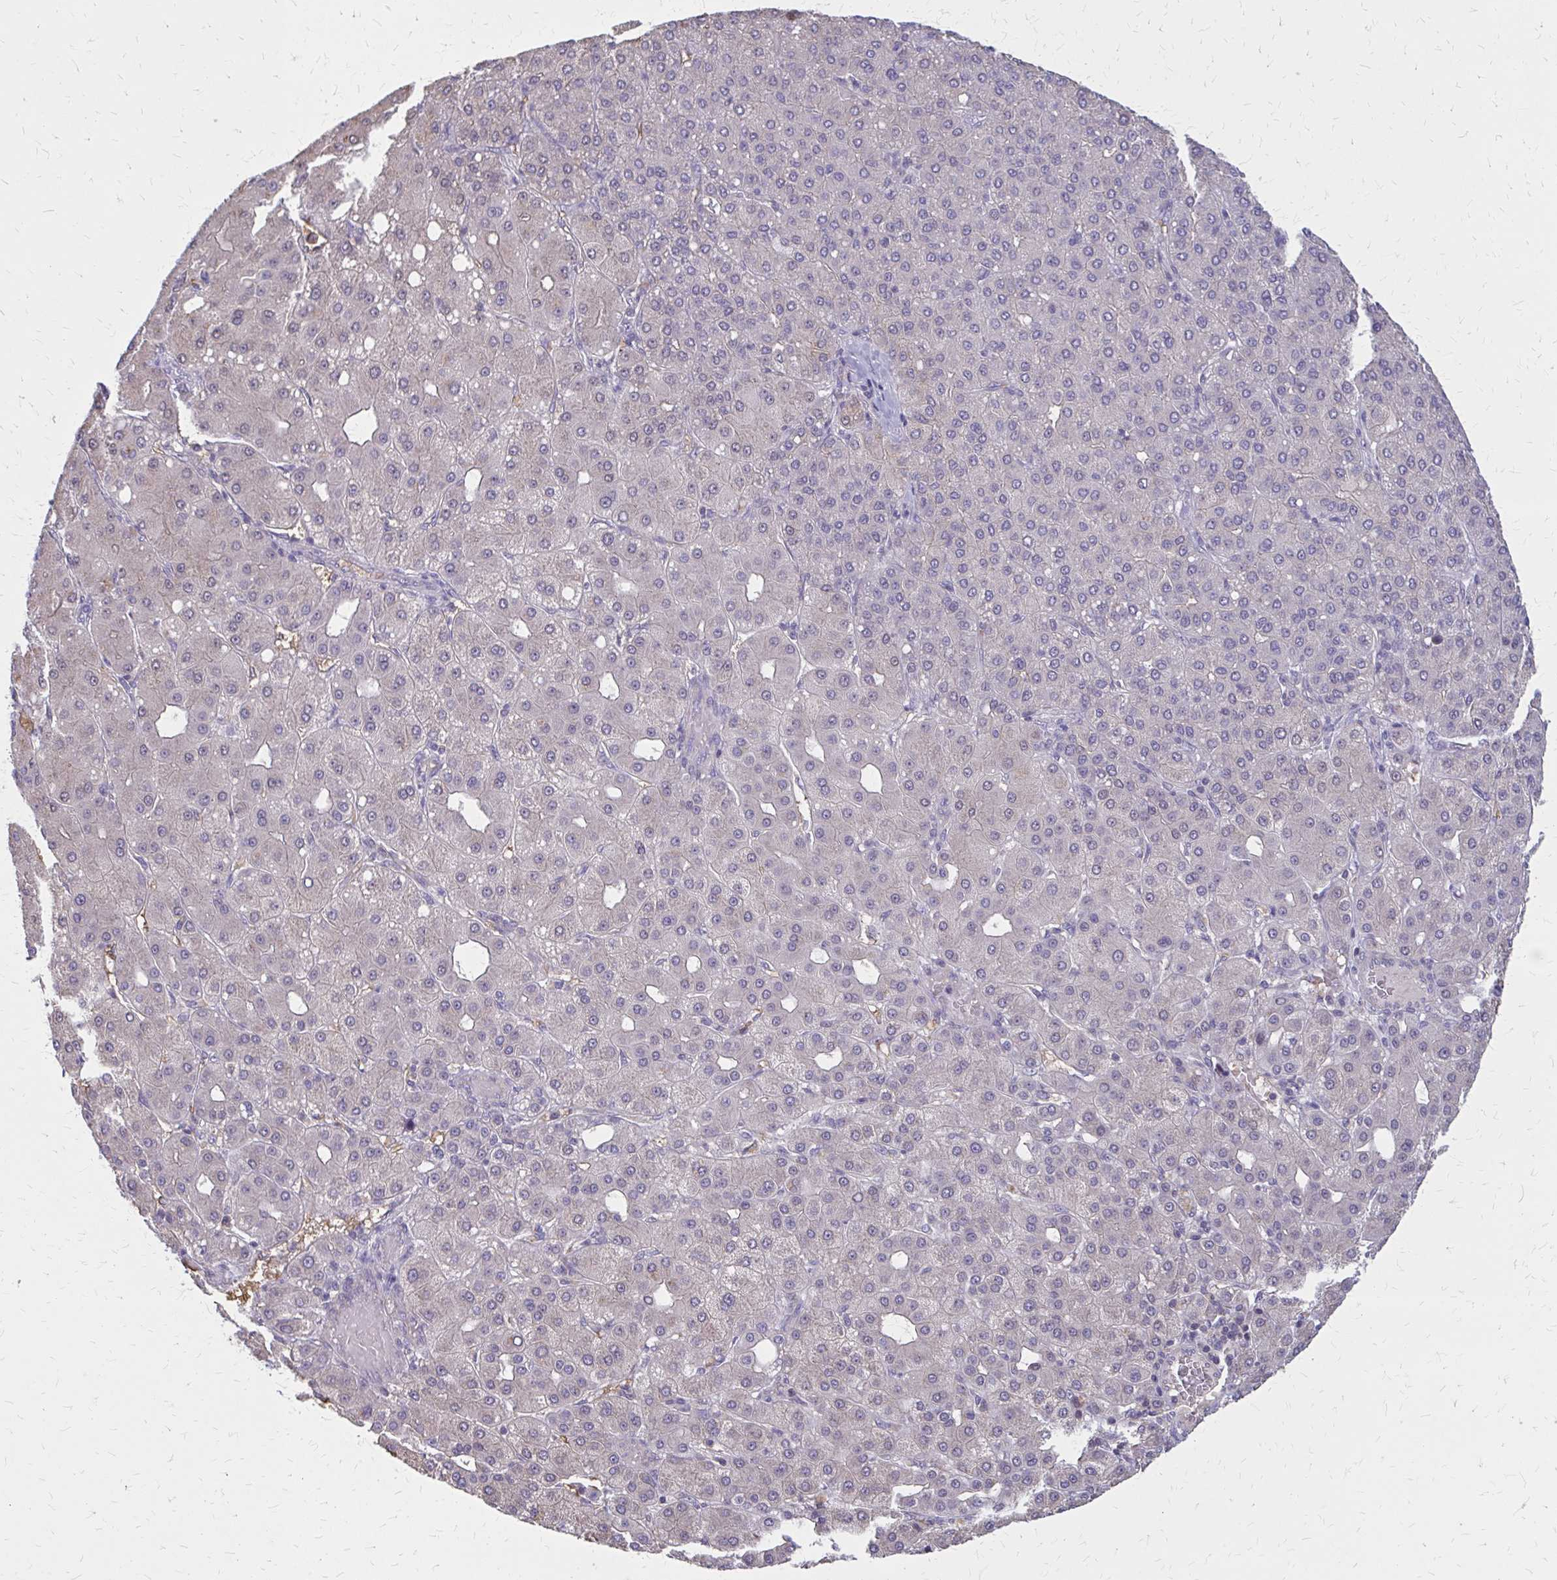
{"staining": {"intensity": "negative", "quantity": "none", "location": "none"}, "tissue": "liver cancer", "cell_type": "Tumor cells", "image_type": "cancer", "snomed": [{"axis": "morphology", "description": "Carcinoma, Hepatocellular, NOS"}, {"axis": "topography", "description": "Liver"}], "caption": "This is an immunohistochemistry (IHC) image of human hepatocellular carcinoma (liver). There is no expression in tumor cells.", "gene": "IFI44L", "patient": {"sex": "male", "age": 65}}